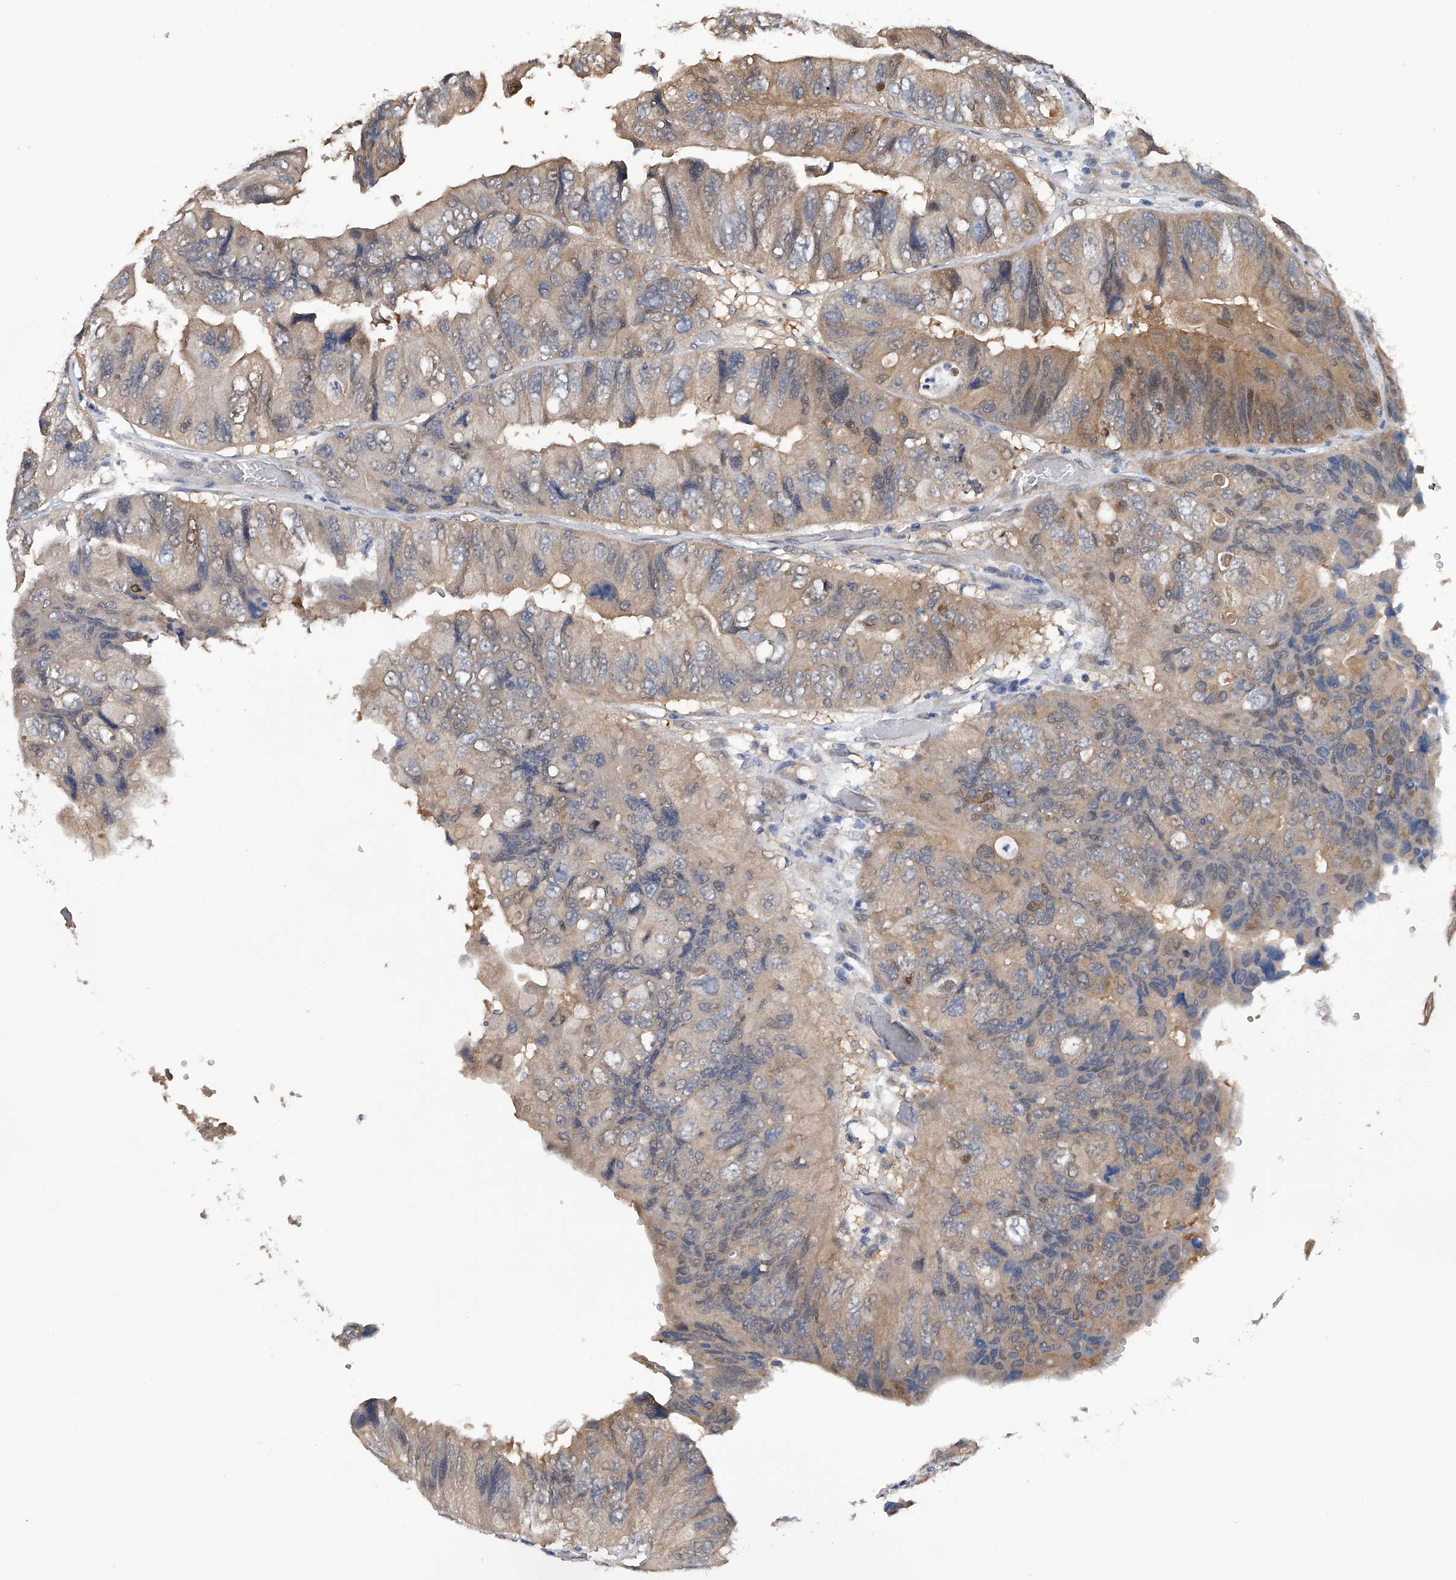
{"staining": {"intensity": "weak", "quantity": ">75%", "location": "cytoplasmic/membranous"}, "tissue": "colorectal cancer", "cell_type": "Tumor cells", "image_type": "cancer", "snomed": [{"axis": "morphology", "description": "Adenocarcinoma, NOS"}, {"axis": "topography", "description": "Rectum"}], "caption": "Tumor cells show low levels of weak cytoplasmic/membranous staining in approximately >75% of cells in human colorectal cancer.", "gene": "PGM3", "patient": {"sex": "male", "age": 63}}